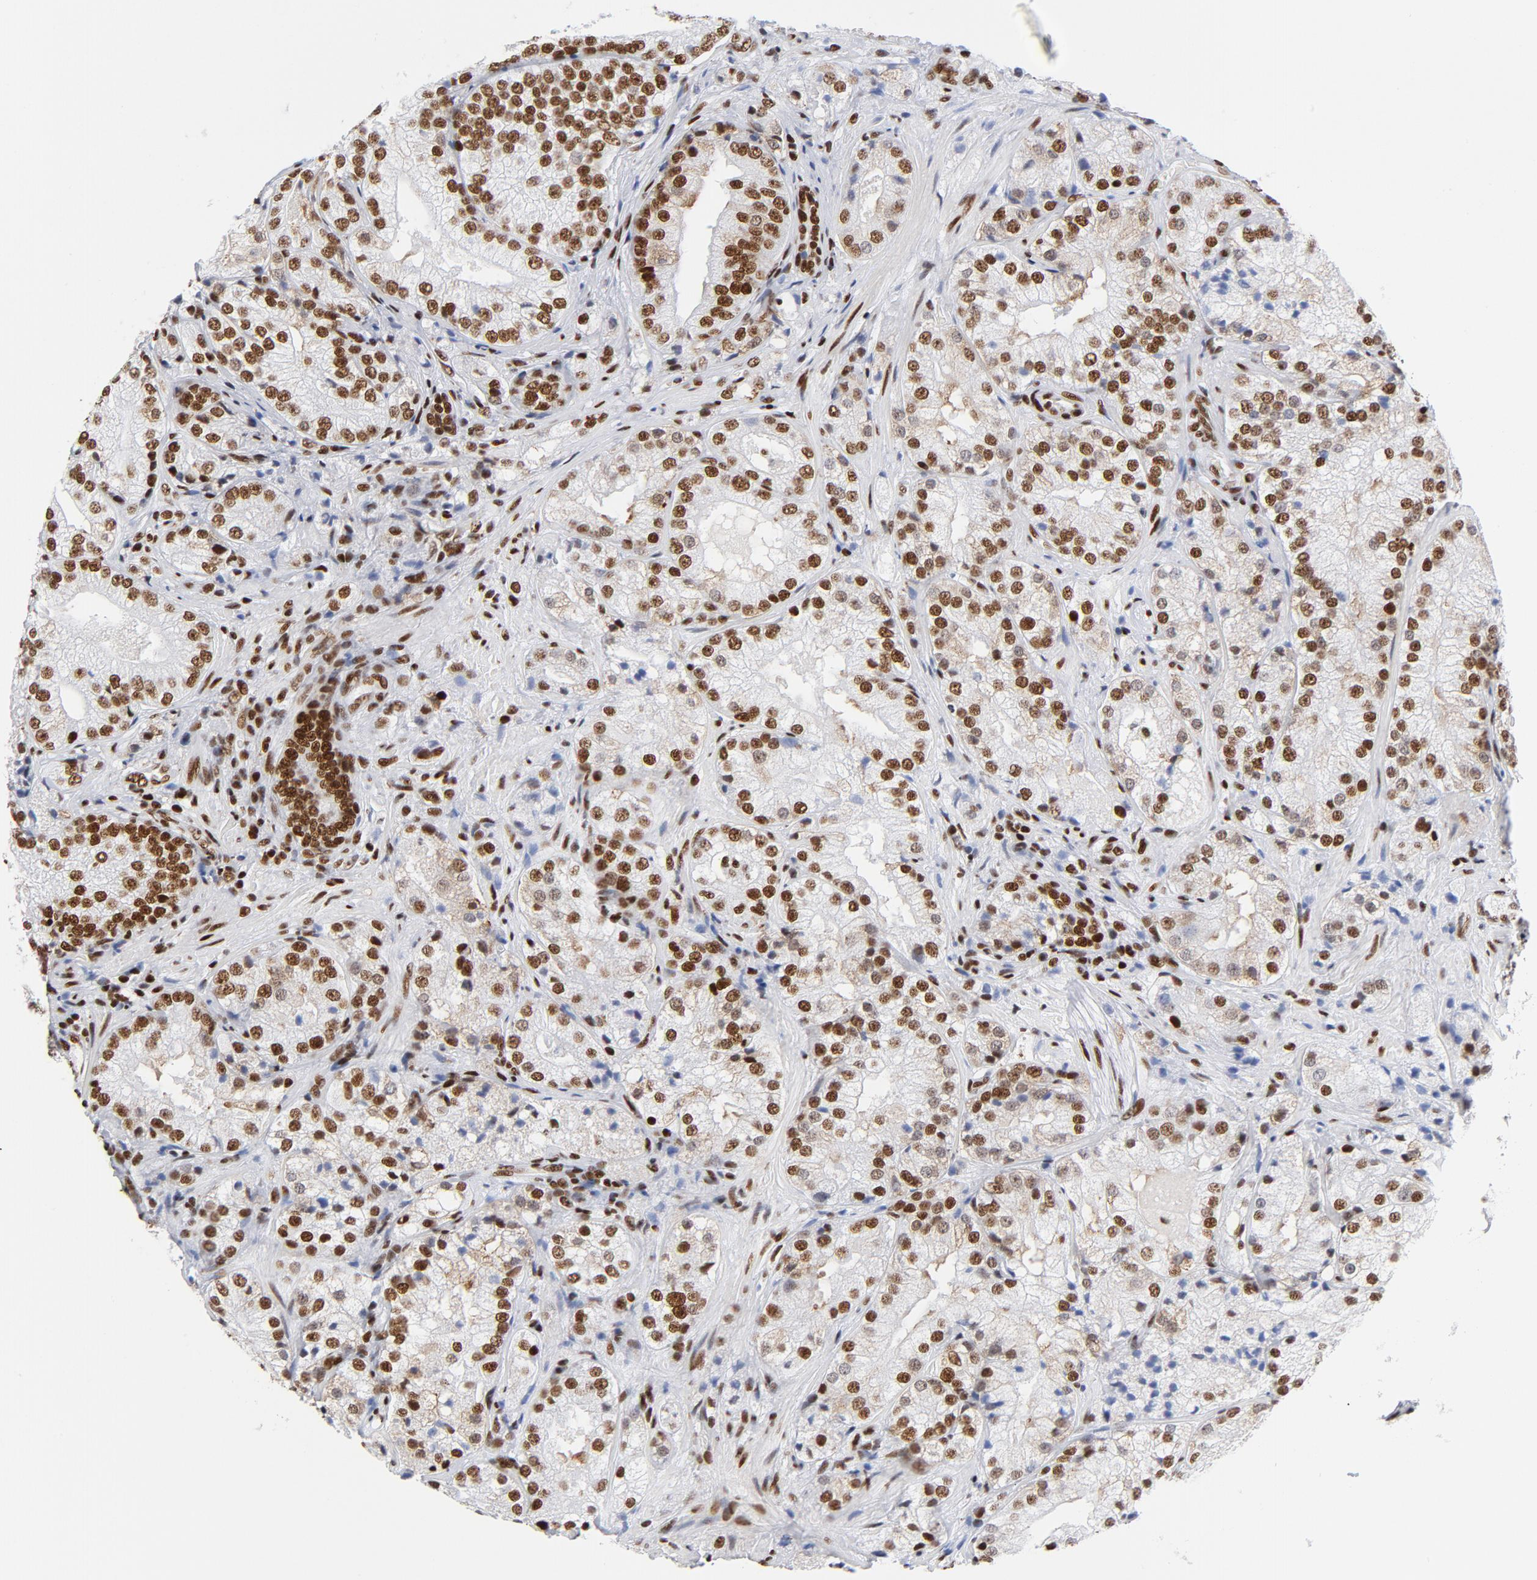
{"staining": {"intensity": "strong", "quantity": ">75%", "location": "nuclear"}, "tissue": "prostate cancer", "cell_type": "Tumor cells", "image_type": "cancer", "snomed": [{"axis": "morphology", "description": "Adenocarcinoma, Low grade"}, {"axis": "topography", "description": "Prostate"}], "caption": "Approximately >75% of tumor cells in human prostate cancer reveal strong nuclear protein expression as visualized by brown immunohistochemical staining.", "gene": "XRCC5", "patient": {"sex": "male", "age": 60}}